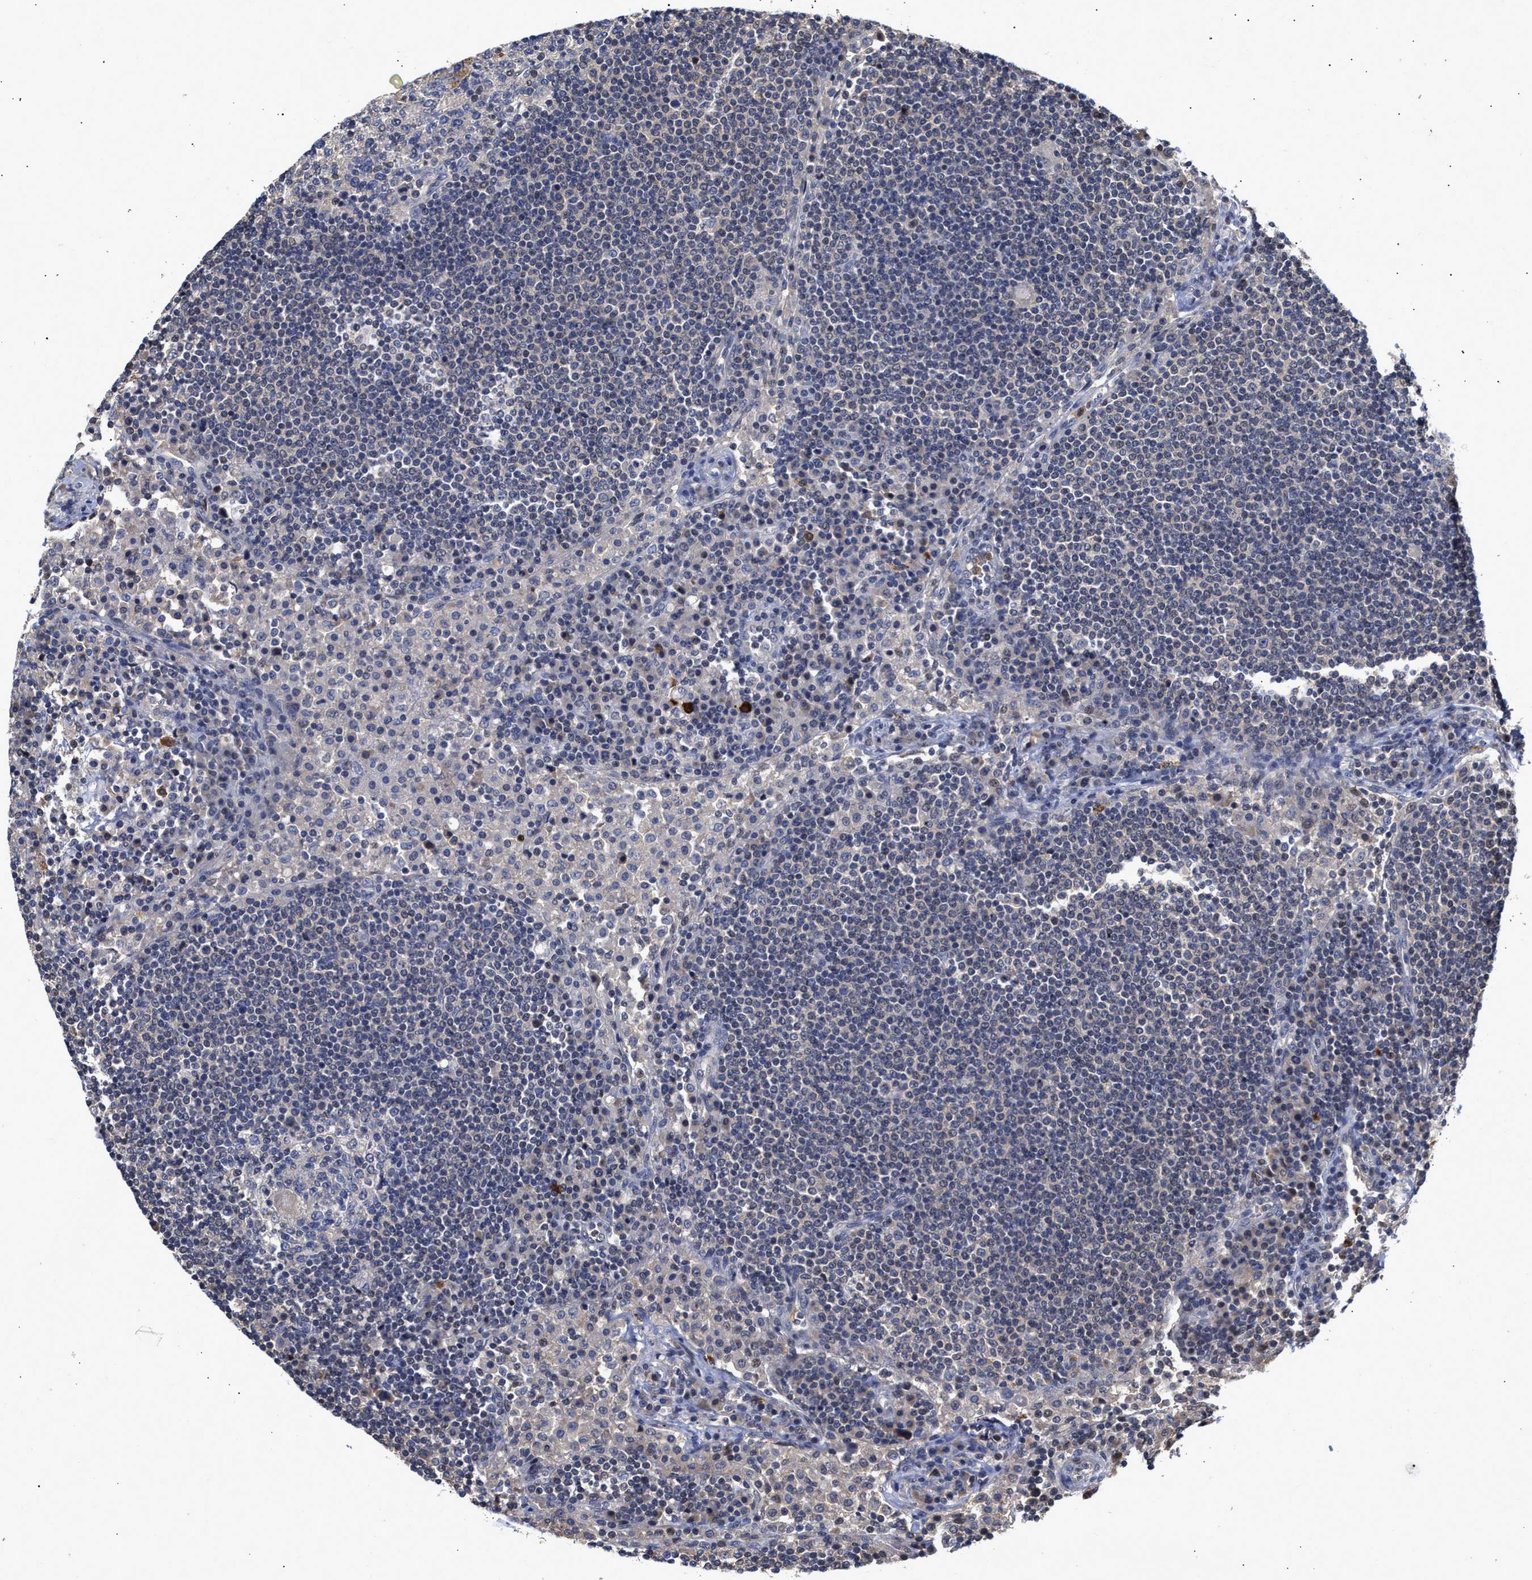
{"staining": {"intensity": "negative", "quantity": "none", "location": "none"}, "tissue": "lymph node", "cell_type": "Germinal center cells", "image_type": "normal", "snomed": [{"axis": "morphology", "description": "Normal tissue, NOS"}, {"axis": "topography", "description": "Lymph node"}], "caption": "Germinal center cells show no significant protein positivity in unremarkable lymph node.", "gene": "KLHDC1", "patient": {"sex": "female", "age": 53}}